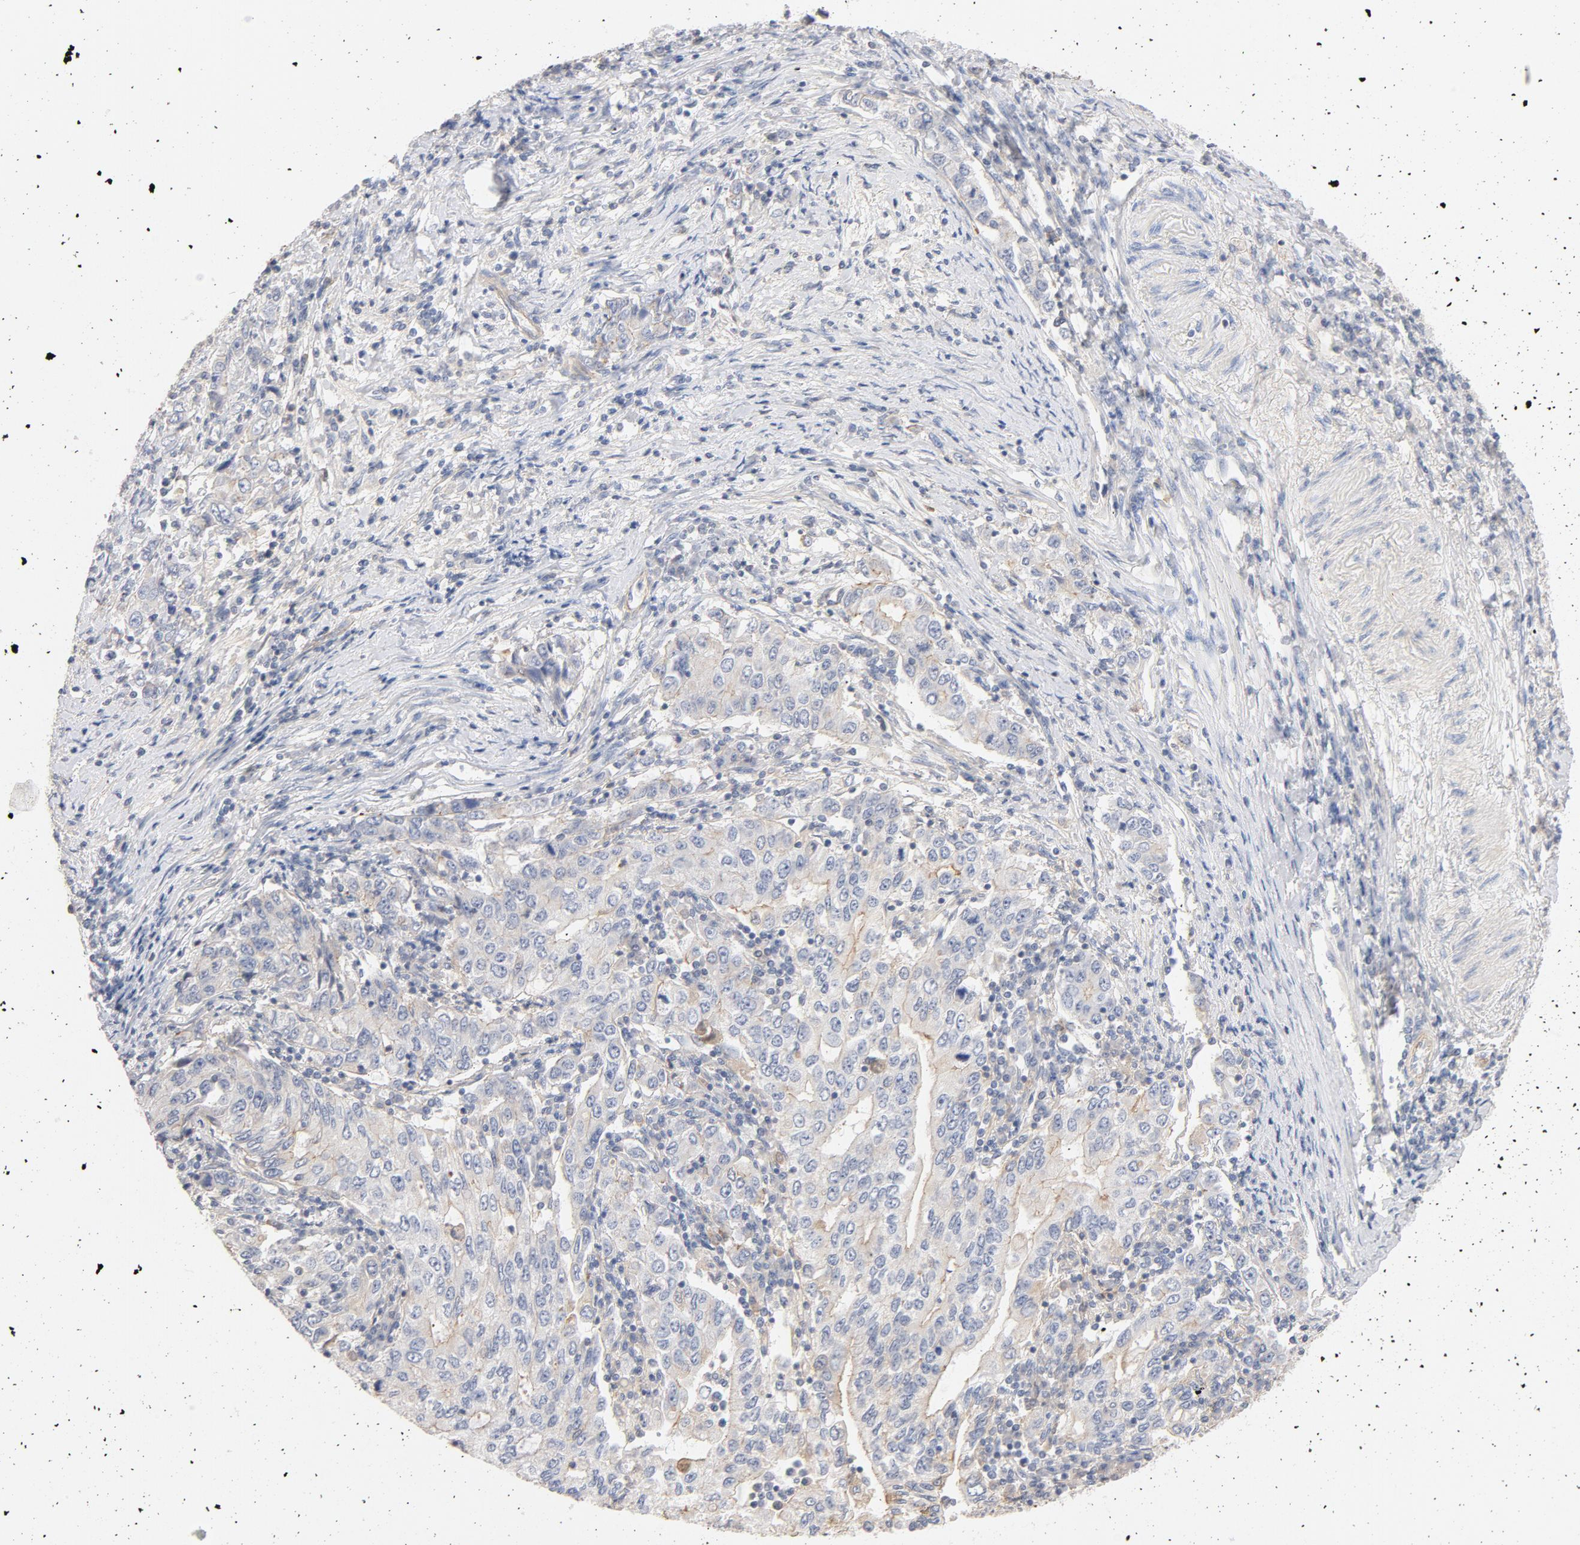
{"staining": {"intensity": "weak", "quantity": "25%-75%", "location": "cytoplasmic/membranous"}, "tissue": "stomach cancer", "cell_type": "Tumor cells", "image_type": "cancer", "snomed": [{"axis": "morphology", "description": "Adenocarcinoma, NOS"}, {"axis": "topography", "description": "Stomach, lower"}], "caption": "This is a photomicrograph of IHC staining of stomach cancer, which shows weak positivity in the cytoplasmic/membranous of tumor cells.", "gene": "STRN3", "patient": {"sex": "female", "age": 72}}